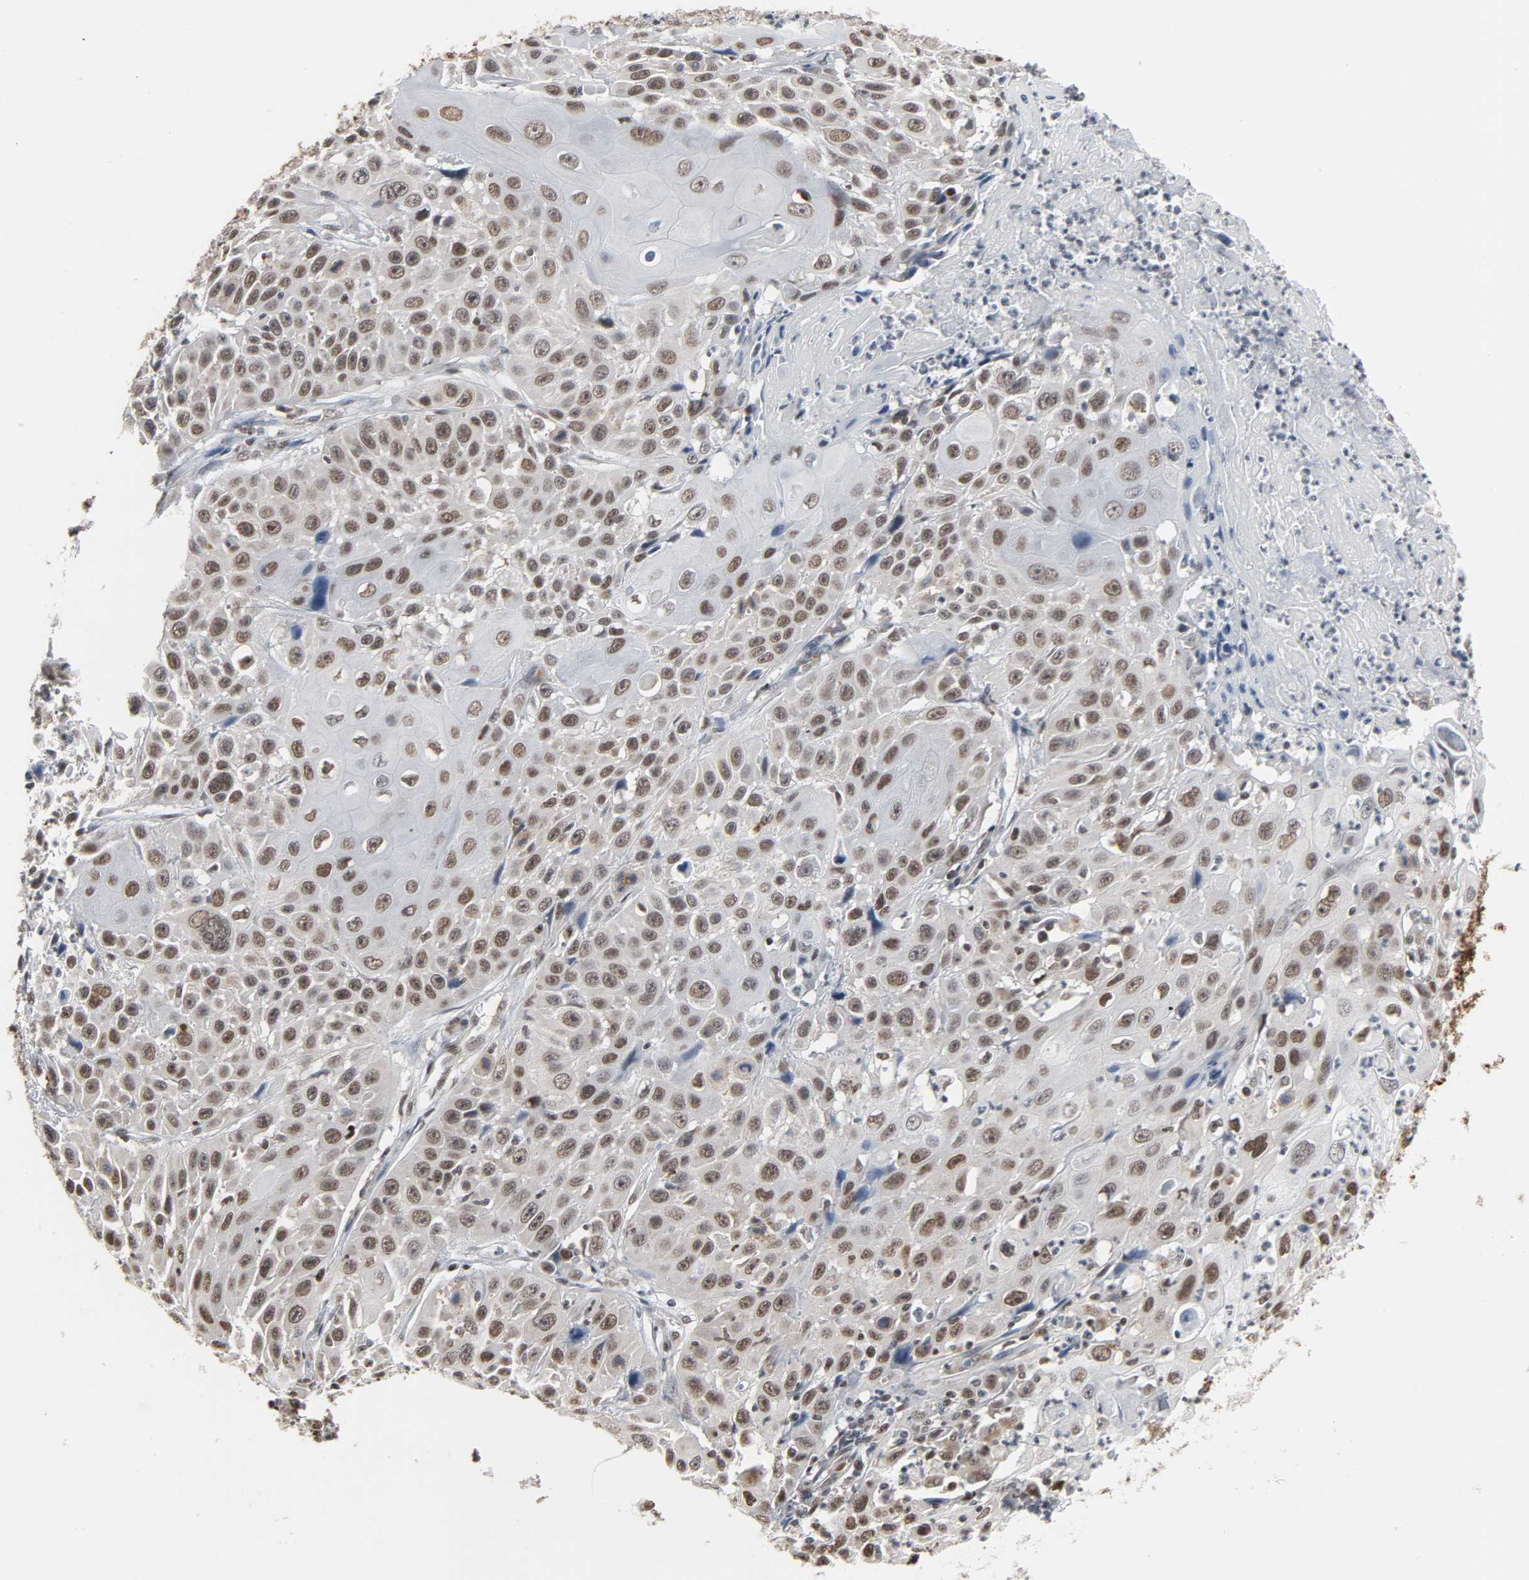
{"staining": {"intensity": "moderate", "quantity": ">75%", "location": "nuclear"}, "tissue": "cervical cancer", "cell_type": "Tumor cells", "image_type": "cancer", "snomed": [{"axis": "morphology", "description": "Squamous cell carcinoma, NOS"}, {"axis": "topography", "description": "Cervix"}], "caption": "Cervical cancer (squamous cell carcinoma) was stained to show a protein in brown. There is medium levels of moderate nuclear expression in approximately >75% of tumor cells.", "gene": "DAZAP1", "patient": {"sex": "female", "age": 39}}